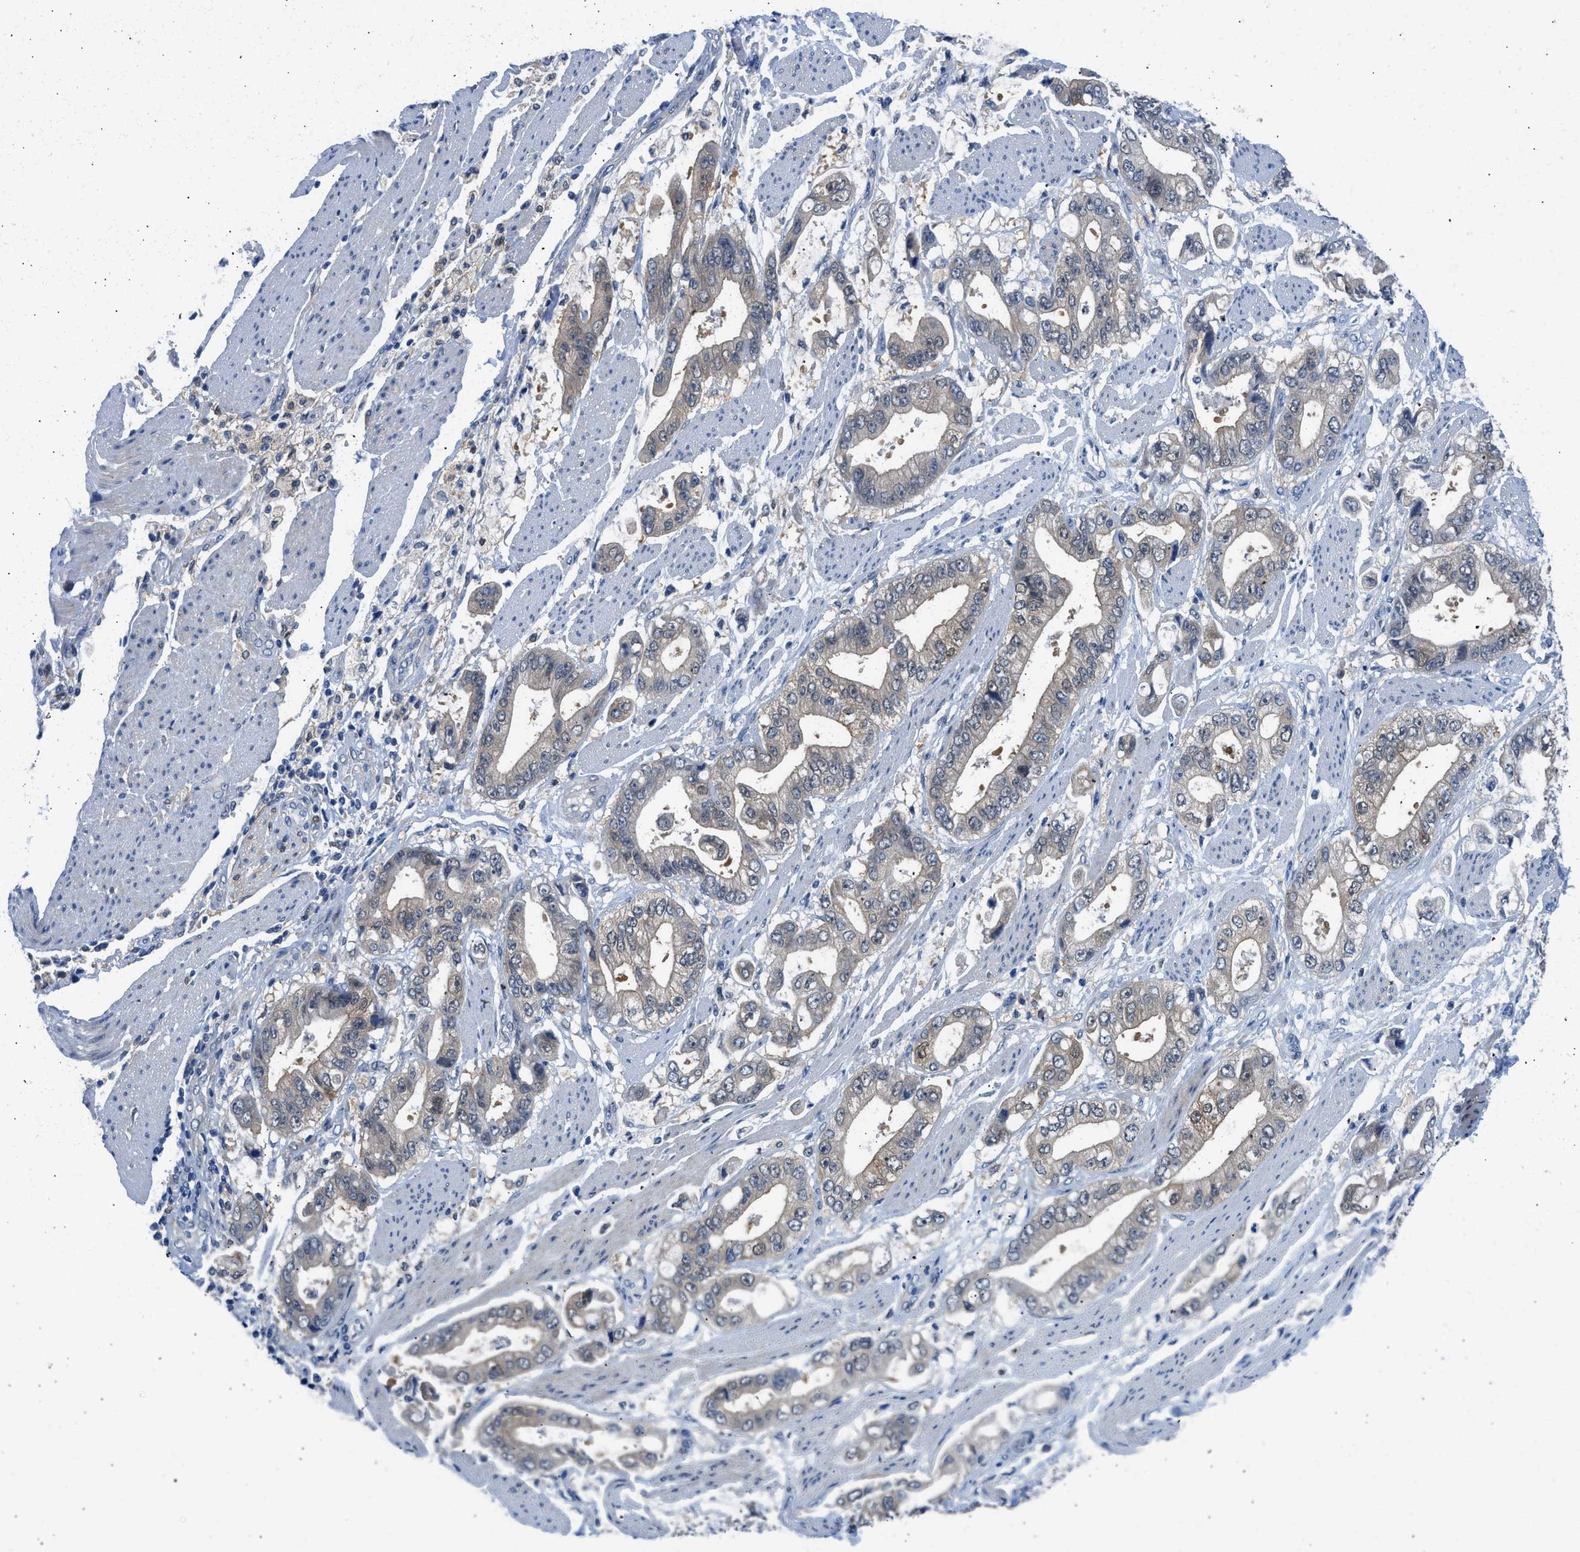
{"staining": {"intensity": "weak", "quantity": "<25%", "location": "cytoplasmic/membranous"}, "tissue": "stomach cancer", "cell_type": "Tumor cells", "image_type": "cancer", "snomed": [{"axis": "morphology", "description": "Normal tissue, NOS"}, {"axis": "morphology", "description": "Adenocarcinoma, NOS"}, {"axis": "topography", "description": "Stomach"}], "caption": "Image shows no protein positivity in tumor cells of adenocarcinoma (stomach) tissue.", "gene": "CBR1", "patient": {"sex": "male", "age": 62}}